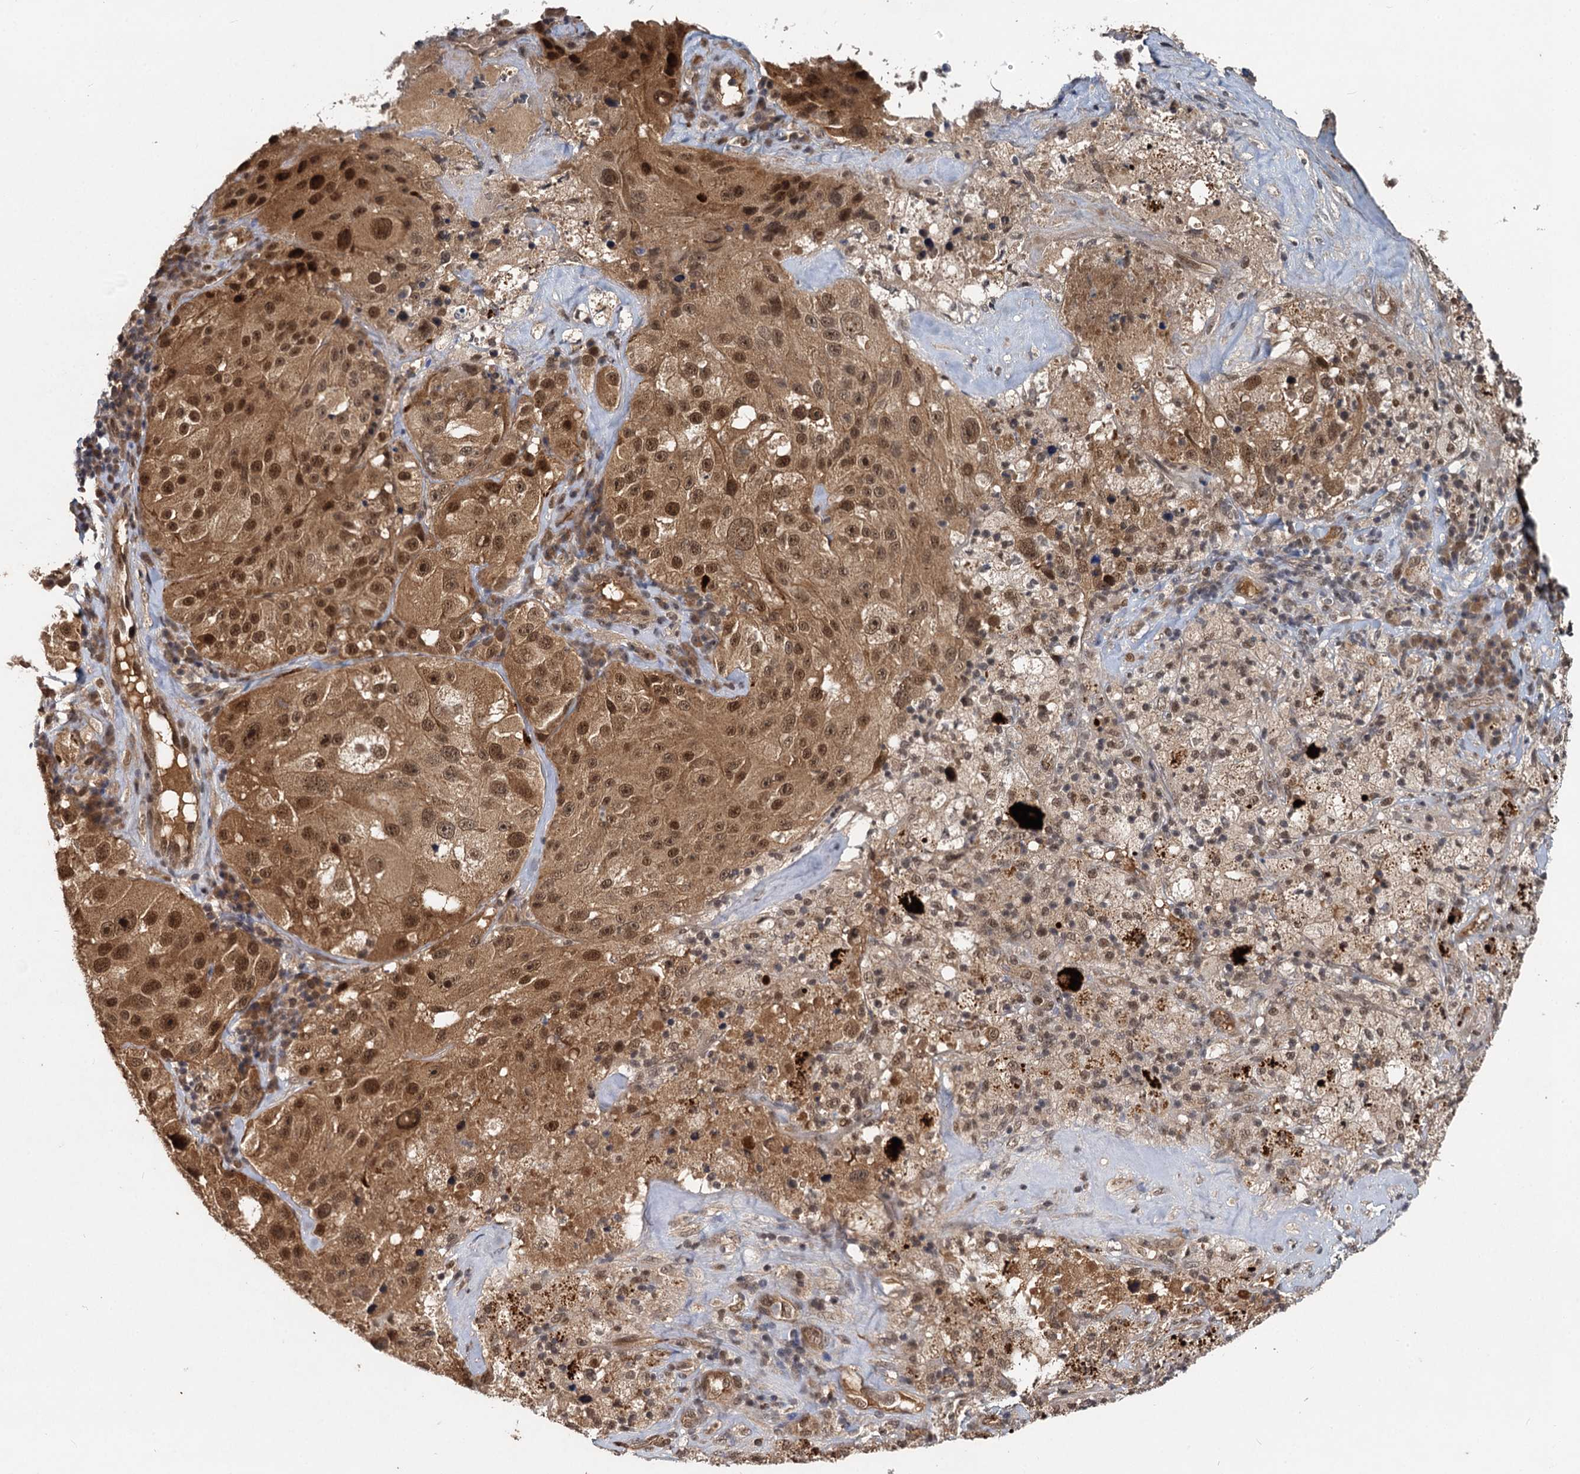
{"staining": {"intensity": "moderate", "quantity": ">75%", "location": "nuclear"}, "tissue": "melanoma", "cell_type": "Tumor cells", "image_type": "cancer", "snomed": [{"axis": "morphology", "description": "Malignant melanoma, Metastatic site"}, {"axis": "topography", "description": "Lymph node"}], "caption": "Melanoma stained with DAB immunohistochemistry displays medium levels of moderate nuclear expression in approximately >75% of tumor cells.", "gene": "RITA1", "patient": {"sex": "male", "age": 62}}